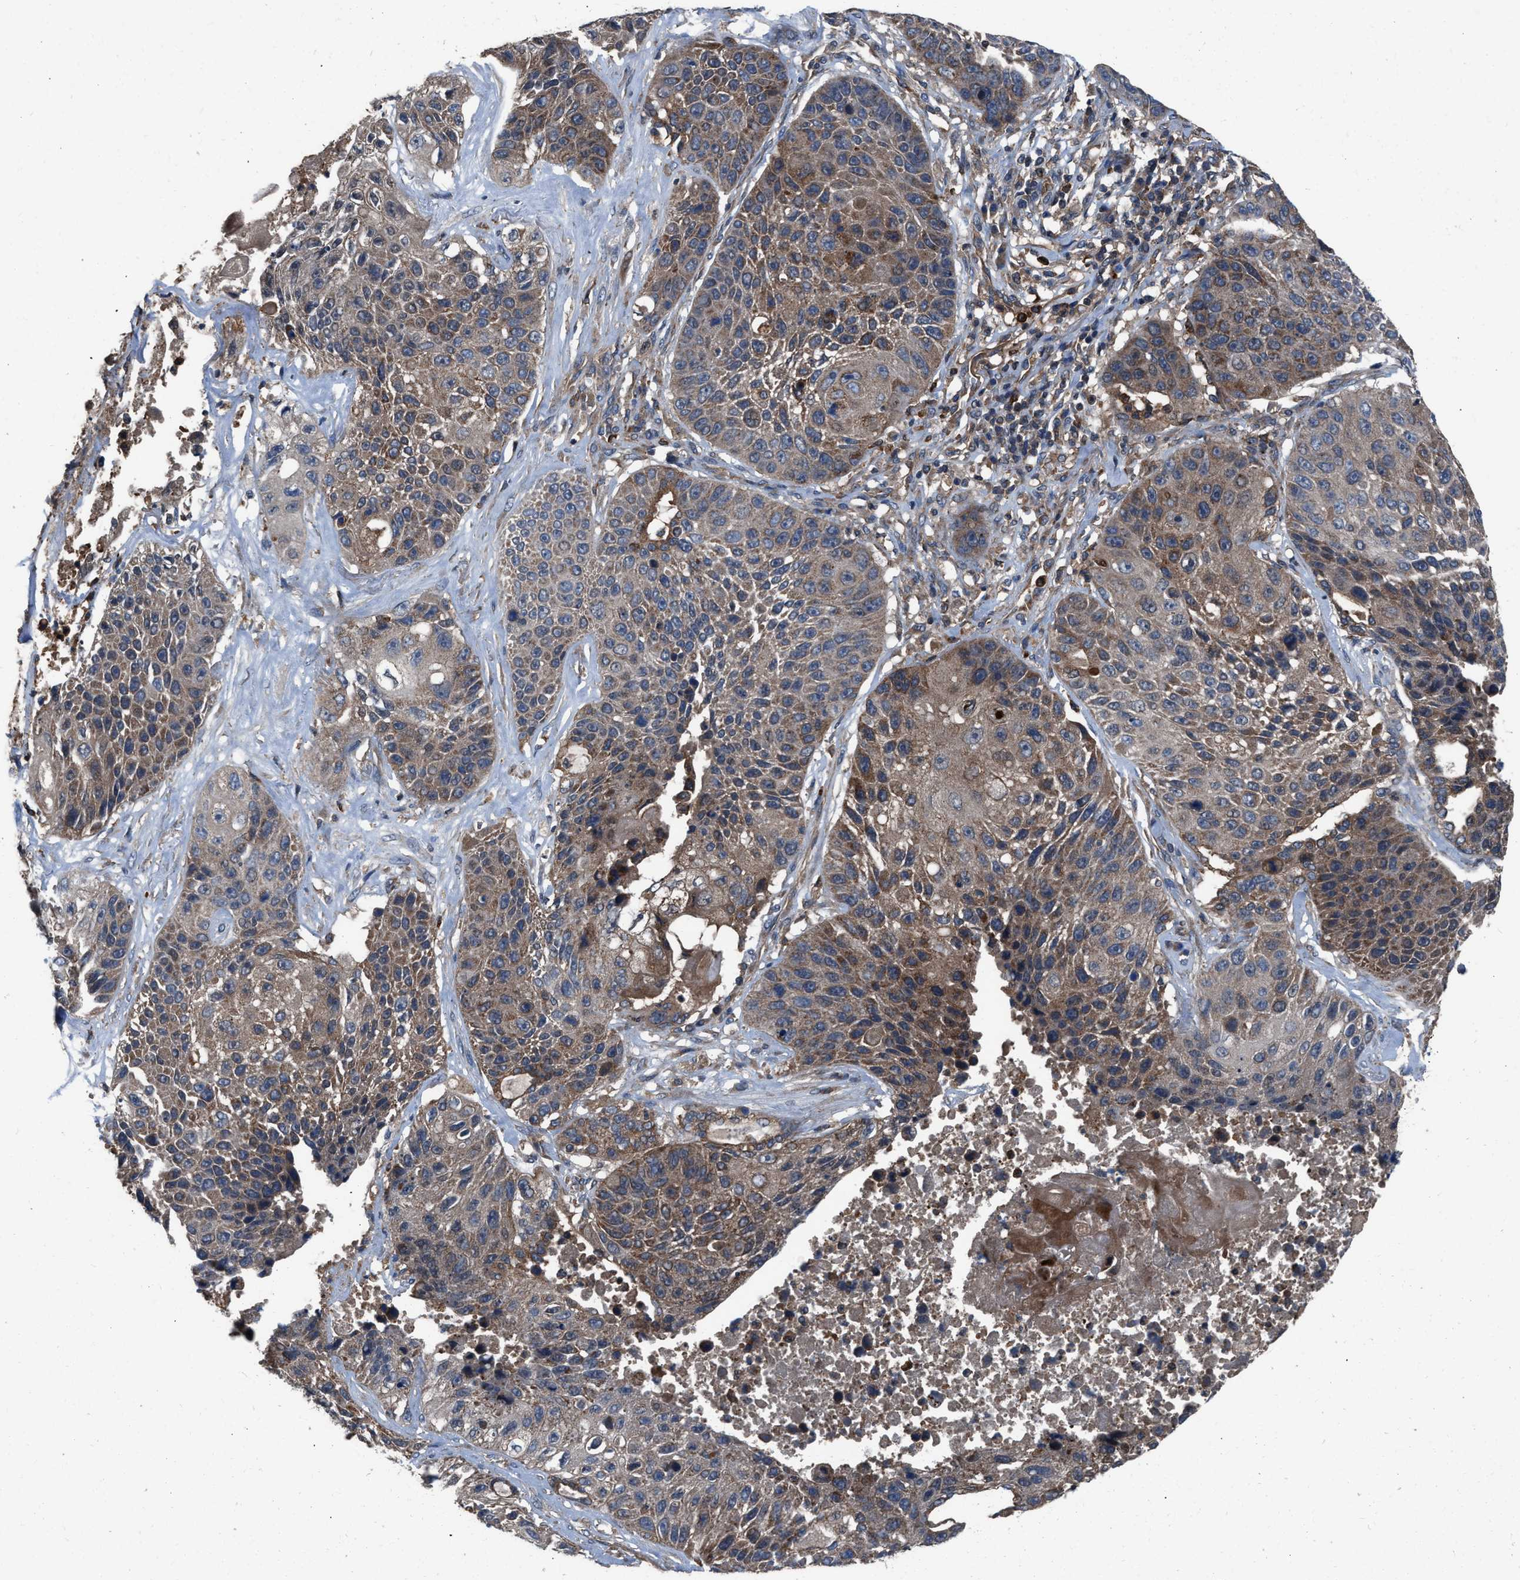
{"staining": {"intensity": "moderate", "quantity": ">75%", "location": "cytoplasmic/membranous"}, "tissue": "lung cancer", "cell_type": "Tumor cells", "image_type": "cancer", "snomed": [{"axis": "morphology", "description": "Squamous cell carcinoma, NOS"}, {"axis": "topography", "description": "Lung"}], "caption": "A medium amount of moderate cytoplasmic/membranous staining is identified in about >75% of tumor cells in lung squamous cell carcinoma tissue. (Brightfield microscopy of DAB IHC at high magnification).", "gene": "USP25", "patient": {"sex": "male", "age": 61}}